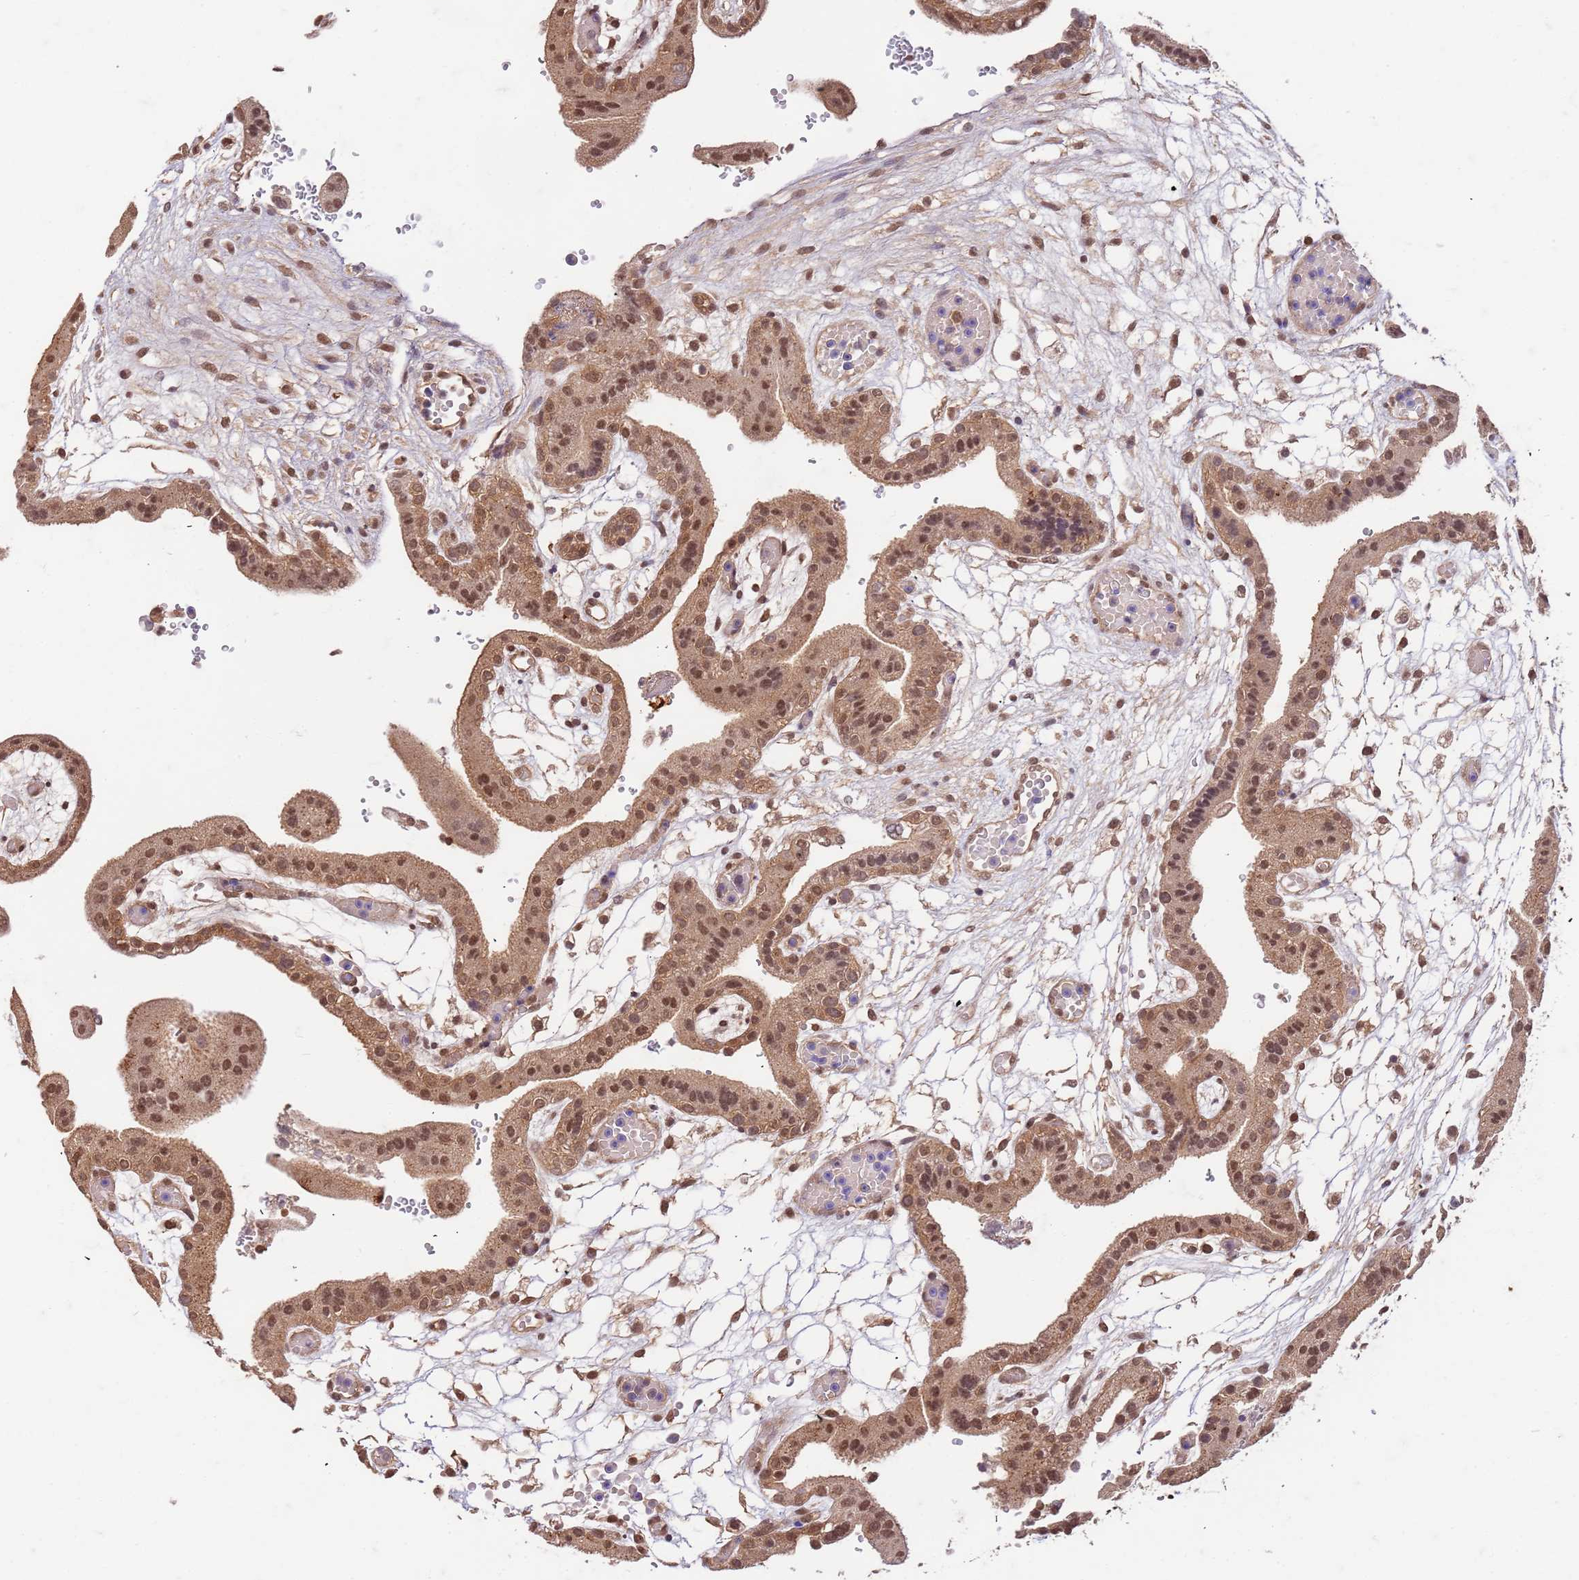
{"staining": {"intensity": "moderate", "quantity": ">75%", "location": "cytoplasmic/membranous,nuclear"}, "tissue": "placenta", "cell_type": "Trophoblastic cells", "image_type": "normal", "snomed": [{"axis": "morphology", "description": "Normal tissue, NOS"}, {"axis": "topography", "description": "Placenta"}], "caption": "Placenta stained for a protein displays moderate cytoplasmic/membranous,nuclear positivity in trophoblastic cells. (Stains: DAB (3,3'-diaminobenzidine) in brown, nuclei in blue, Microscopy: brightfield microscopy at high magnification).", "gene": "UBE3A", "patient": {"sex": "female", "age": 18}}